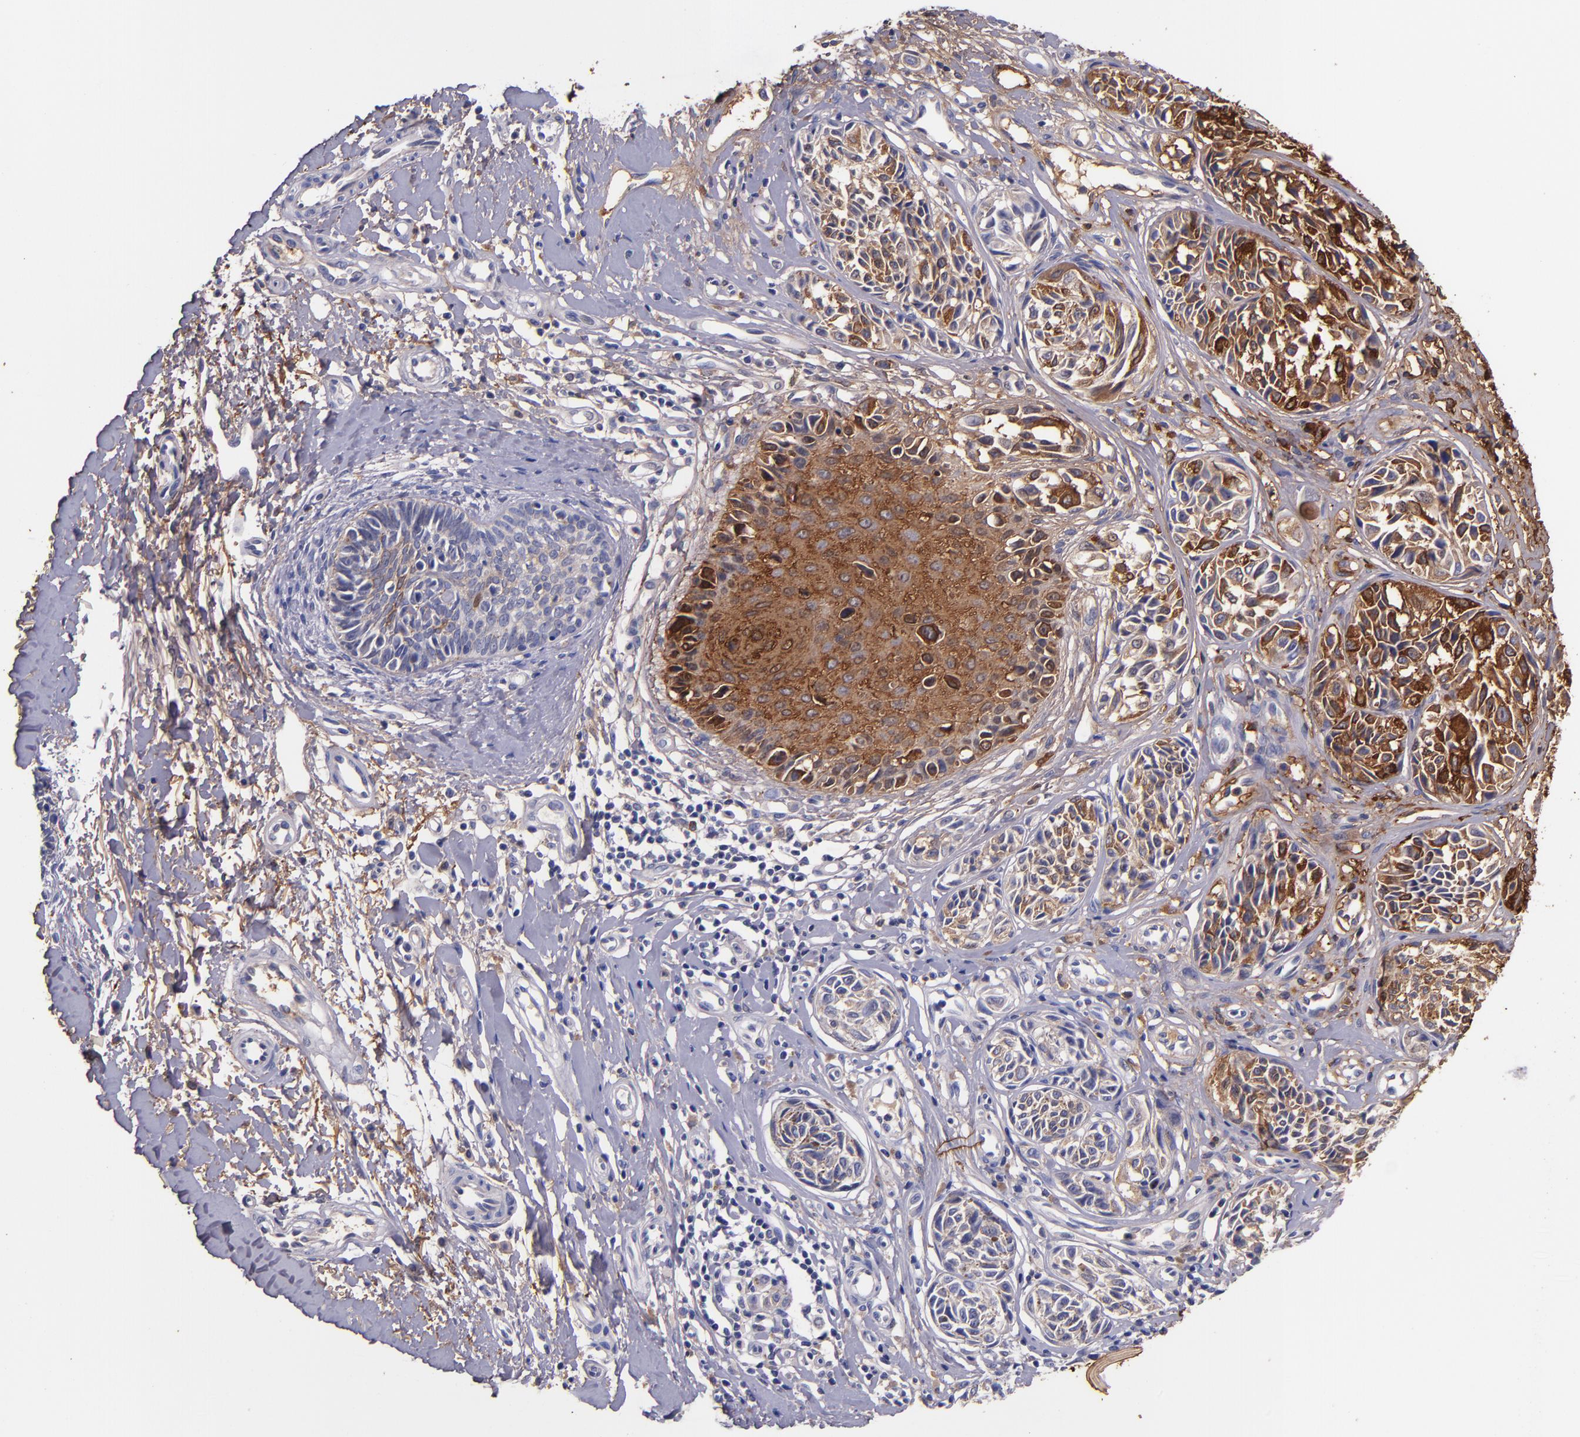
{"staining": {"intensity": "strong", "quantity": "25%-75%", "location": "cytoplasmic/membranous"}, "tissue": "melanoma", "cell_type": "Tumor cells", "image_type": "cancer", "snomed": [{"axis": "morphology", "description": "Malignant melanoma, NOS"}, {"axis": "topography", "description": "Skin"}], "caption": "Human melanoma stained for a protein (brown) demonstrates strong cytoplasmic/membranous positive expression in approximately 25%-75% of tumor cells.", "gene": "IVL", "patient": {"sex": "male", "age": 67}}